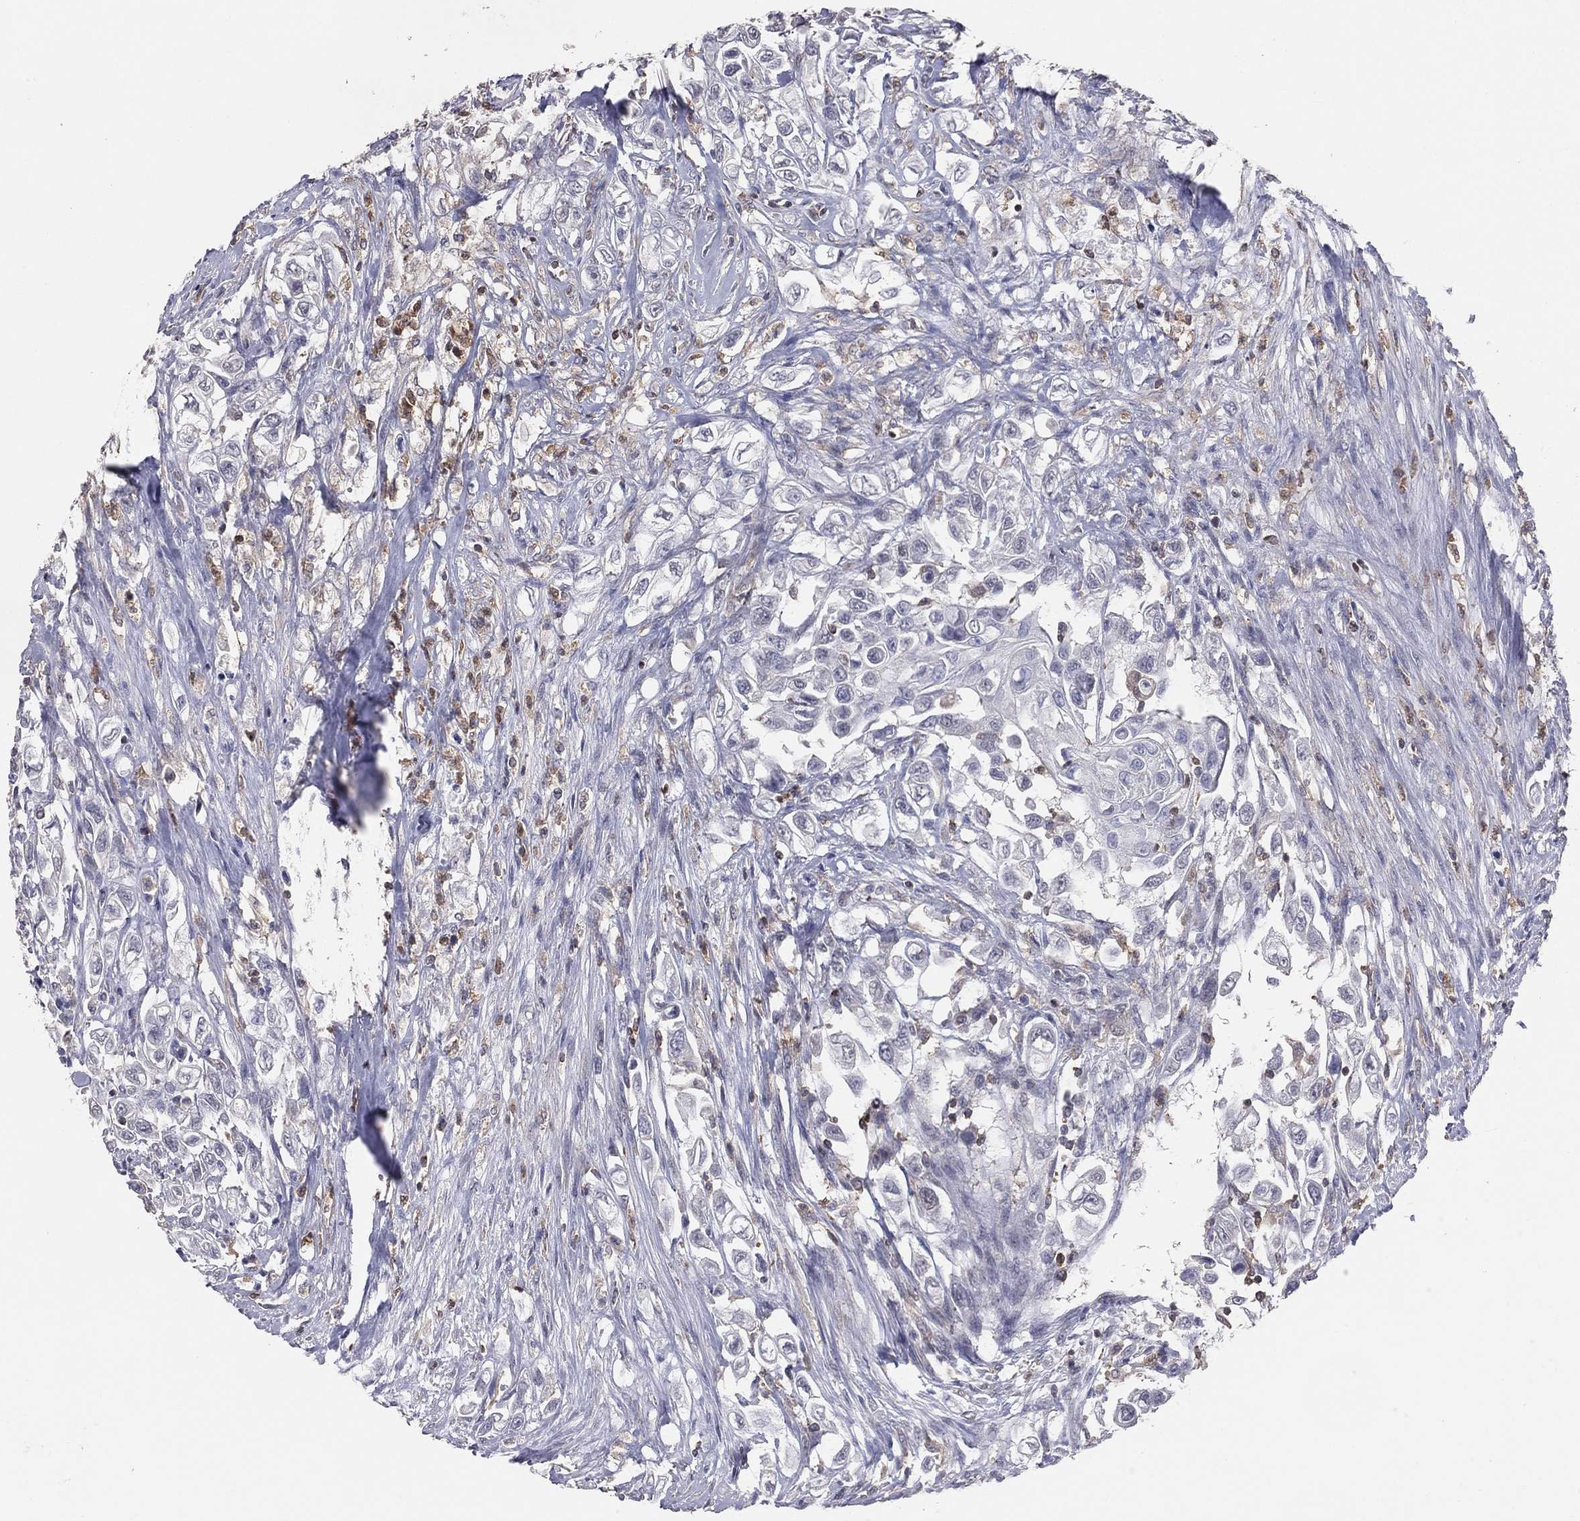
{"staining": {"intensity": "negative", "quantity": "none", "location": "none"}, "tissue": "urothelial cancer", "cell_type": "Tumor cells", "image_type": "cancer", "snomed": [{"axis": "morphology", "description": "Urothelial carcinoma, High grade"}, {"axis": "topography", "description": "Urinary bladder"}], "caption": "Urothelial carcinoma (high-grade) was stained to show a protein in brown. There is no significant positivity in tumor cells.", "gene": "PSTPIP1", "patient": {"sex": "female", "age": 56}}